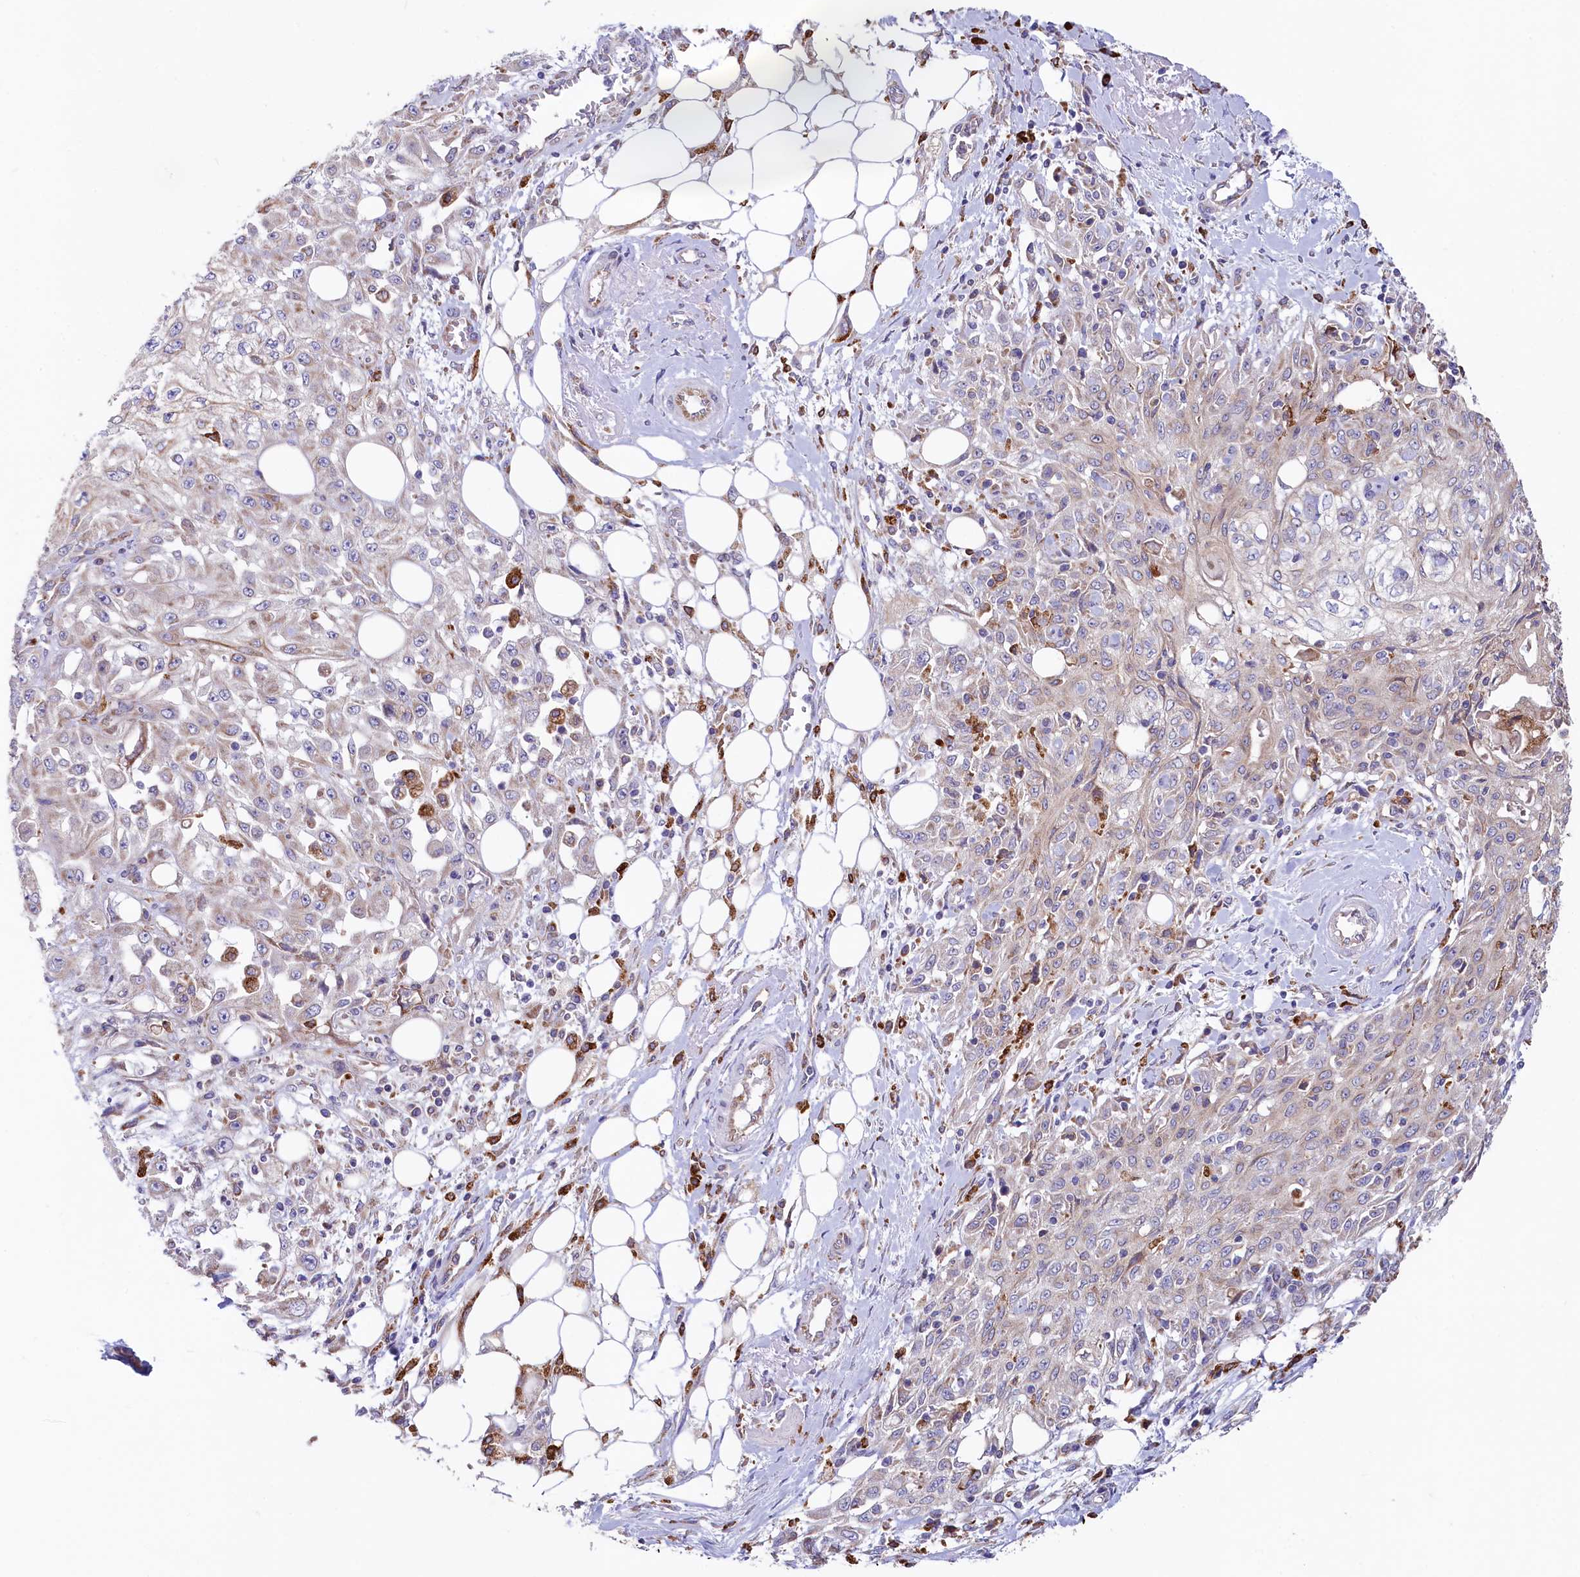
{"staining": {"intensity": "weak", "quantity": "<25%", "location": "cytoplasmic/membranous"}, "tissue": "skin cancer", "cell_type": "Tumor cells", "image_type": "cancer", "snomed": [{"axis": "morphology", "description": "Squamous cell carcinoma, NOS"}, {"axis": "morphology", "description": "Squamous cell carcinoma, metastatic, NOS"}, {"axis": "topography", "description": "Skin"}, {"axis": "topography", "description": "Lymph node"}], "caption": "A histopathology image of human skin cancer is negative for staining in tumor cells.", "gene": "CHID1", "patient": {"sex": "male", "age": 75}}